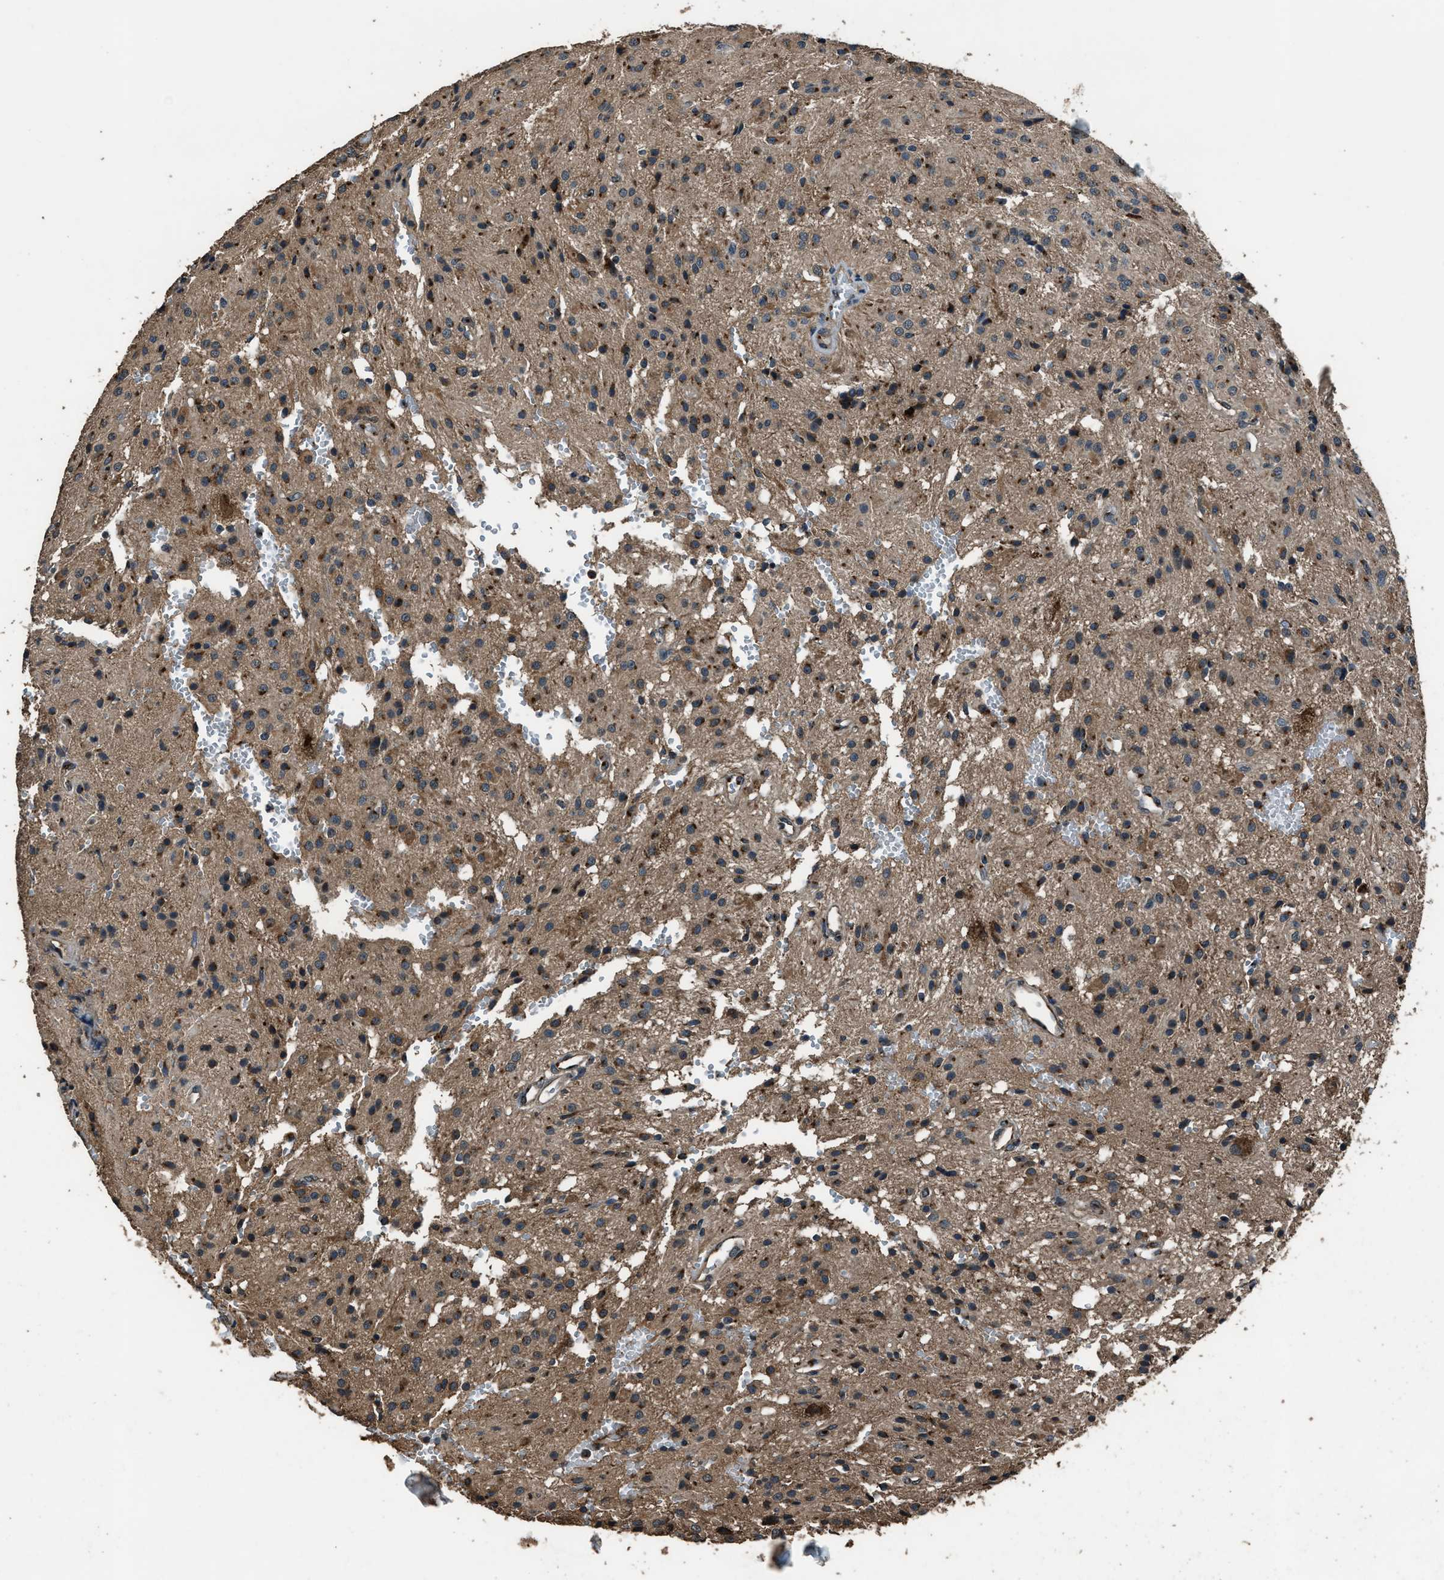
{"staining": {"intensity": "moderate", "quantity": "25%-75%", "location": "cytoplasmic/membranous"}, "tissue": "glioma", "cell_type": "Tumor cells", "image_type": "cancer", "snomed": [{"axis": "morphology", "description": "Glioma, malignant, High grade"}, {"axis": "topography", "description": "Brain"}], "caption": "Tumor cells exhibit medium levels of moderate cytoplasmic/membranous positivity in approximately 25%-75% of cells in malignant glioma (high-grade).", "gene": "SLC38A10", "patient": {"sex": "female", "age": 59}}